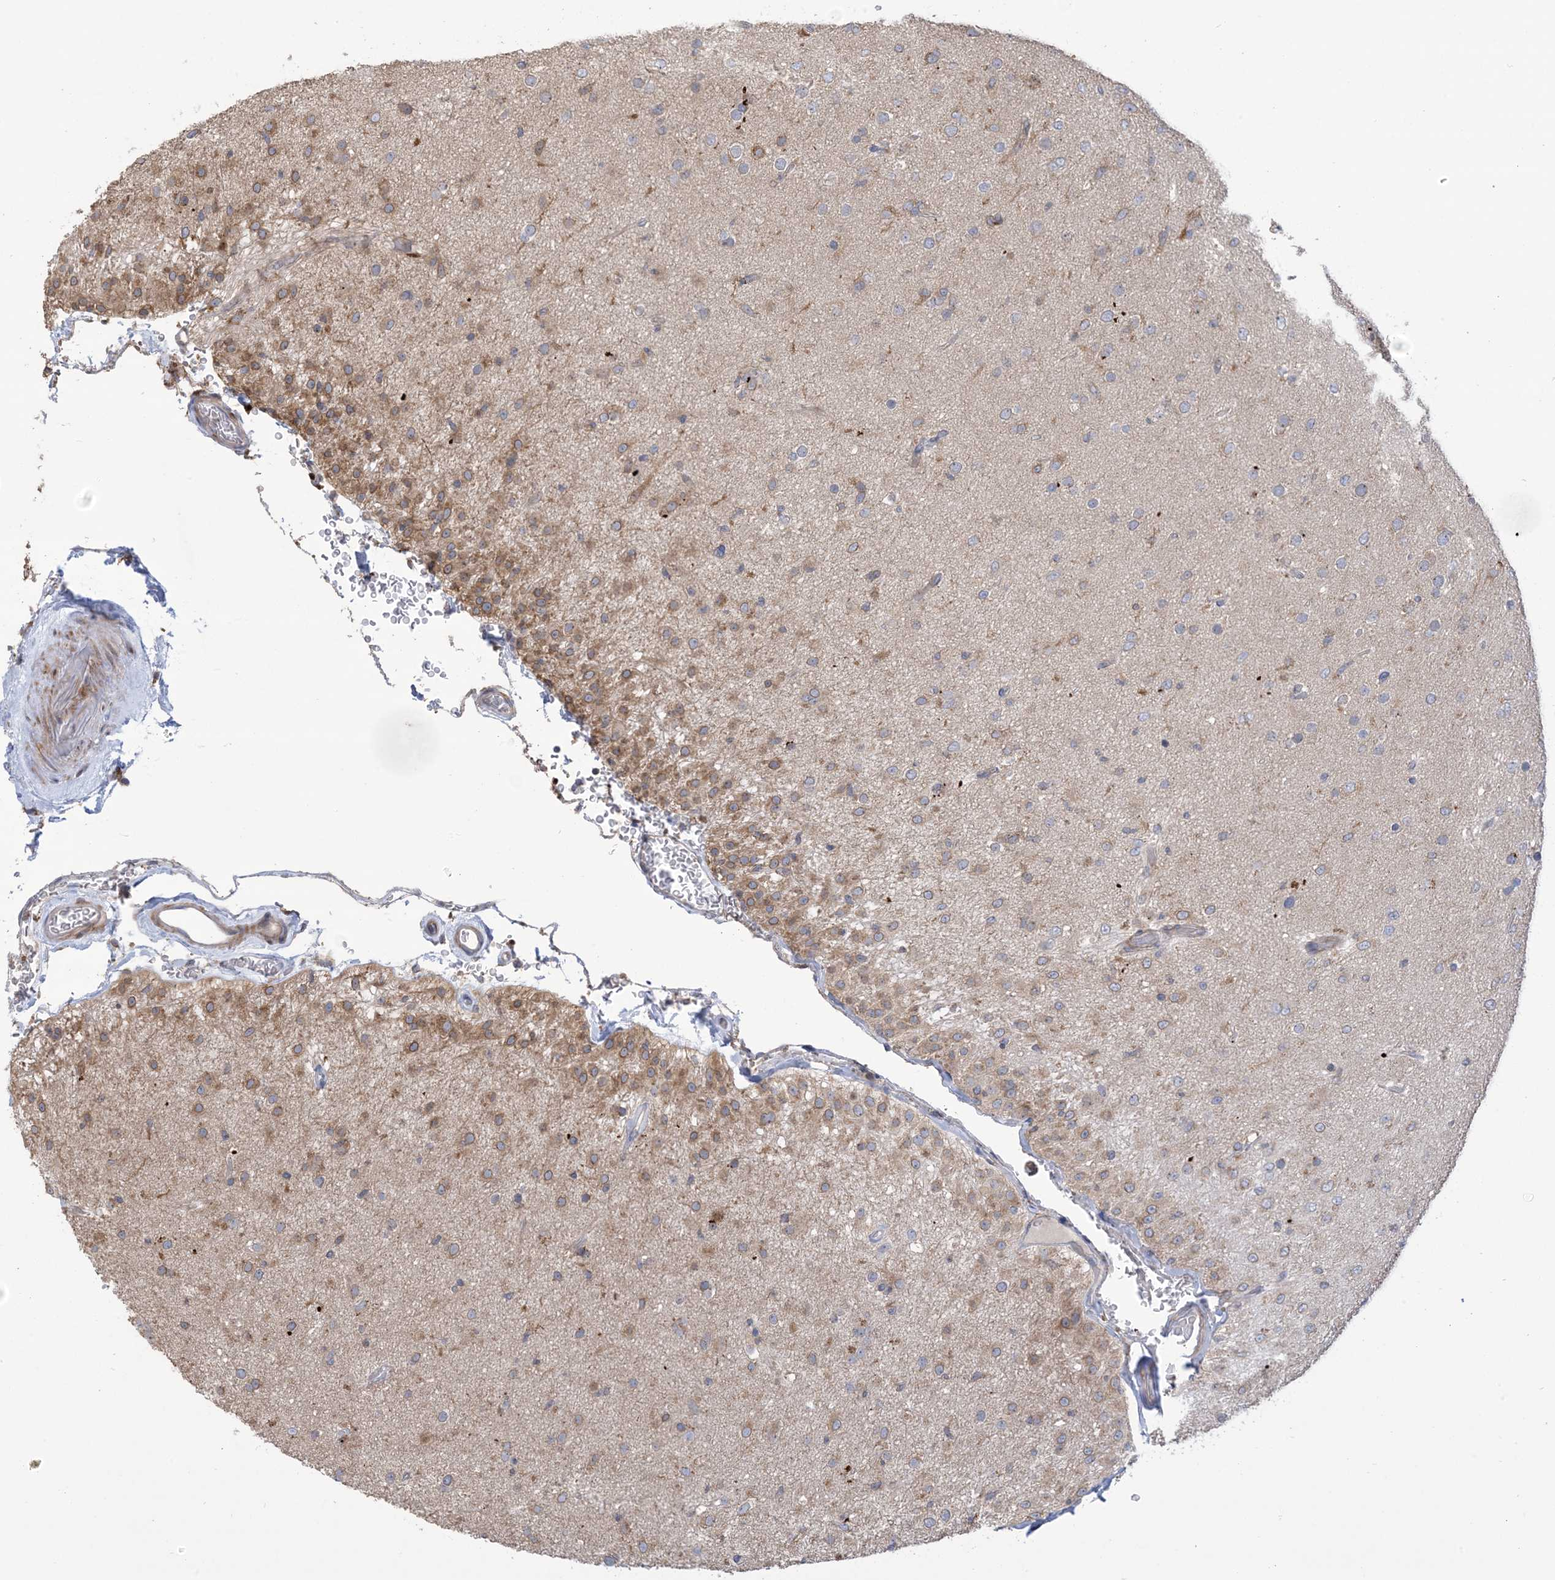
{"staining": {"intensity": "moderate", "quantity": "25%-75%", "location": "cytoplasmic/membranous"}, "tissue": "glioma", "cell_type": "Tumor cells", "image_type": "cancer", "snomed": [{"axis": "morphology", "description": "Glioma, malignant, Low grade"}, {"axis": "topography", "description": "Brain"}], "caption": "Immunohistochemical staining of glioma displays medium levels of moderate cytoplasmic/membranous protein positivity in approximately 25%-75% of tumor cells. (DAB = brown stain, brightfield microscopy at high magnification).", "gene": "CLEC16A", "patient": {"sex": "male", "age": 65}}